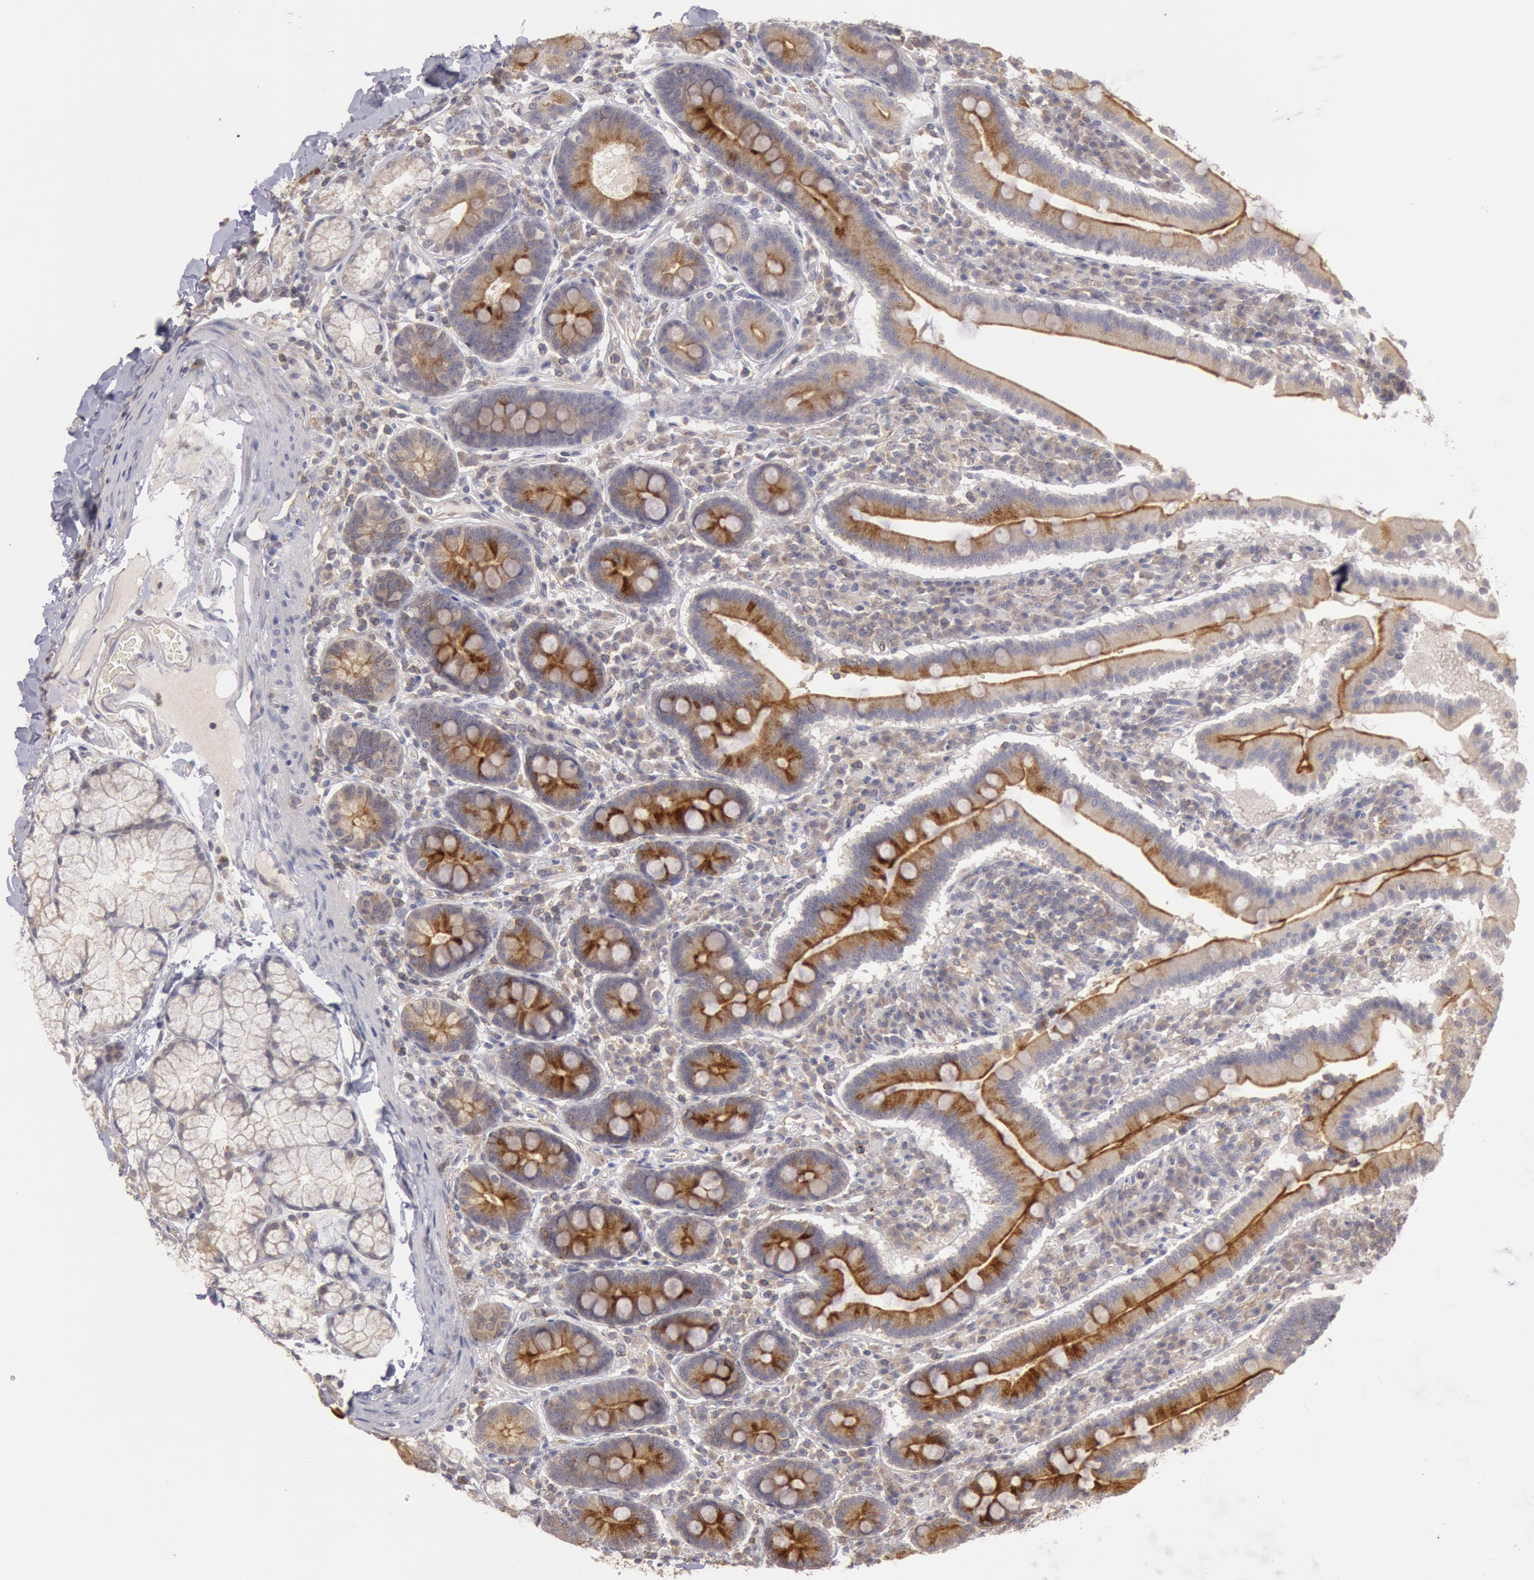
{"staining": {"intensity": "strong", "quantity": ">75%", "location": "cytoplasmic/membranous"}, "tissue": "duodenum", "cell_type": "Glandular cells", "image_type": "normal", "snomed": [{"axis": "morphology", "description": "Normal tissue, NOS"}, {"axis": "topography", "description": "Duodenum"}], "caption": "Strong cytoplasmic/membranous protein positivity is appreciated in about >75% of glandular cells in duodenum. The staining is performed using DAB brown chromogen to label protein expression. The nuclei are counter-stained blue using hematoxylin.", "gene": "PLA2G6", "patient": {"sex": "male", "age": 50}}